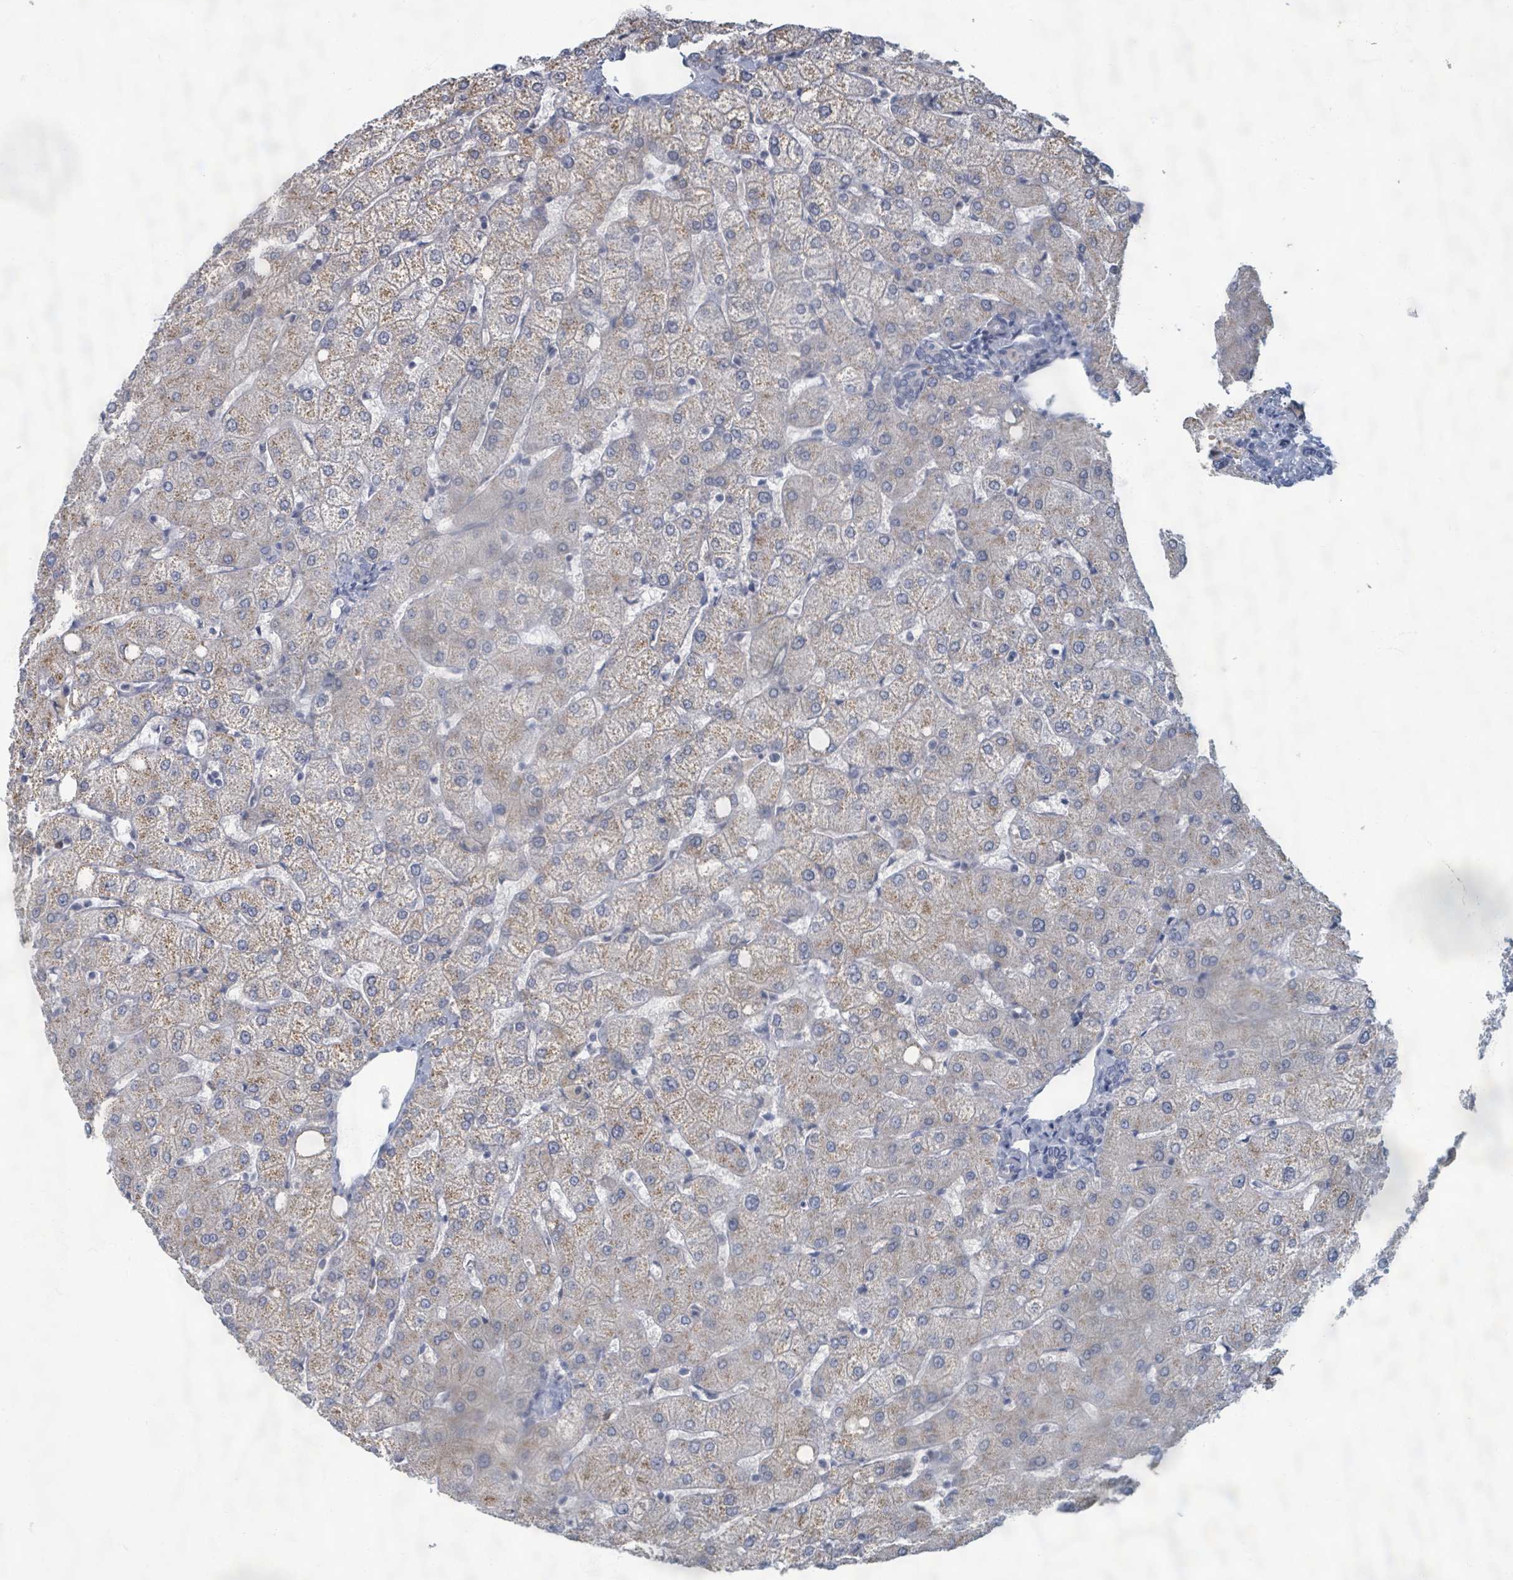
{"staining": {"intensity": "negative", "quantity": "none", "location": "none"}, "tissue": "liver", "cell_type": "Cholangiocytes", "image_type": "normal", "snomed": [{"axis": "morphology", "description": "Normal tissue, NOS"}, {"axis": "topography", "description": "Liver"}], "caption": "Image shows no protein expression in cholangiocytes of benign liver.", "gene": "WNT11", "patient": {"sex": "female", "age": 54}}